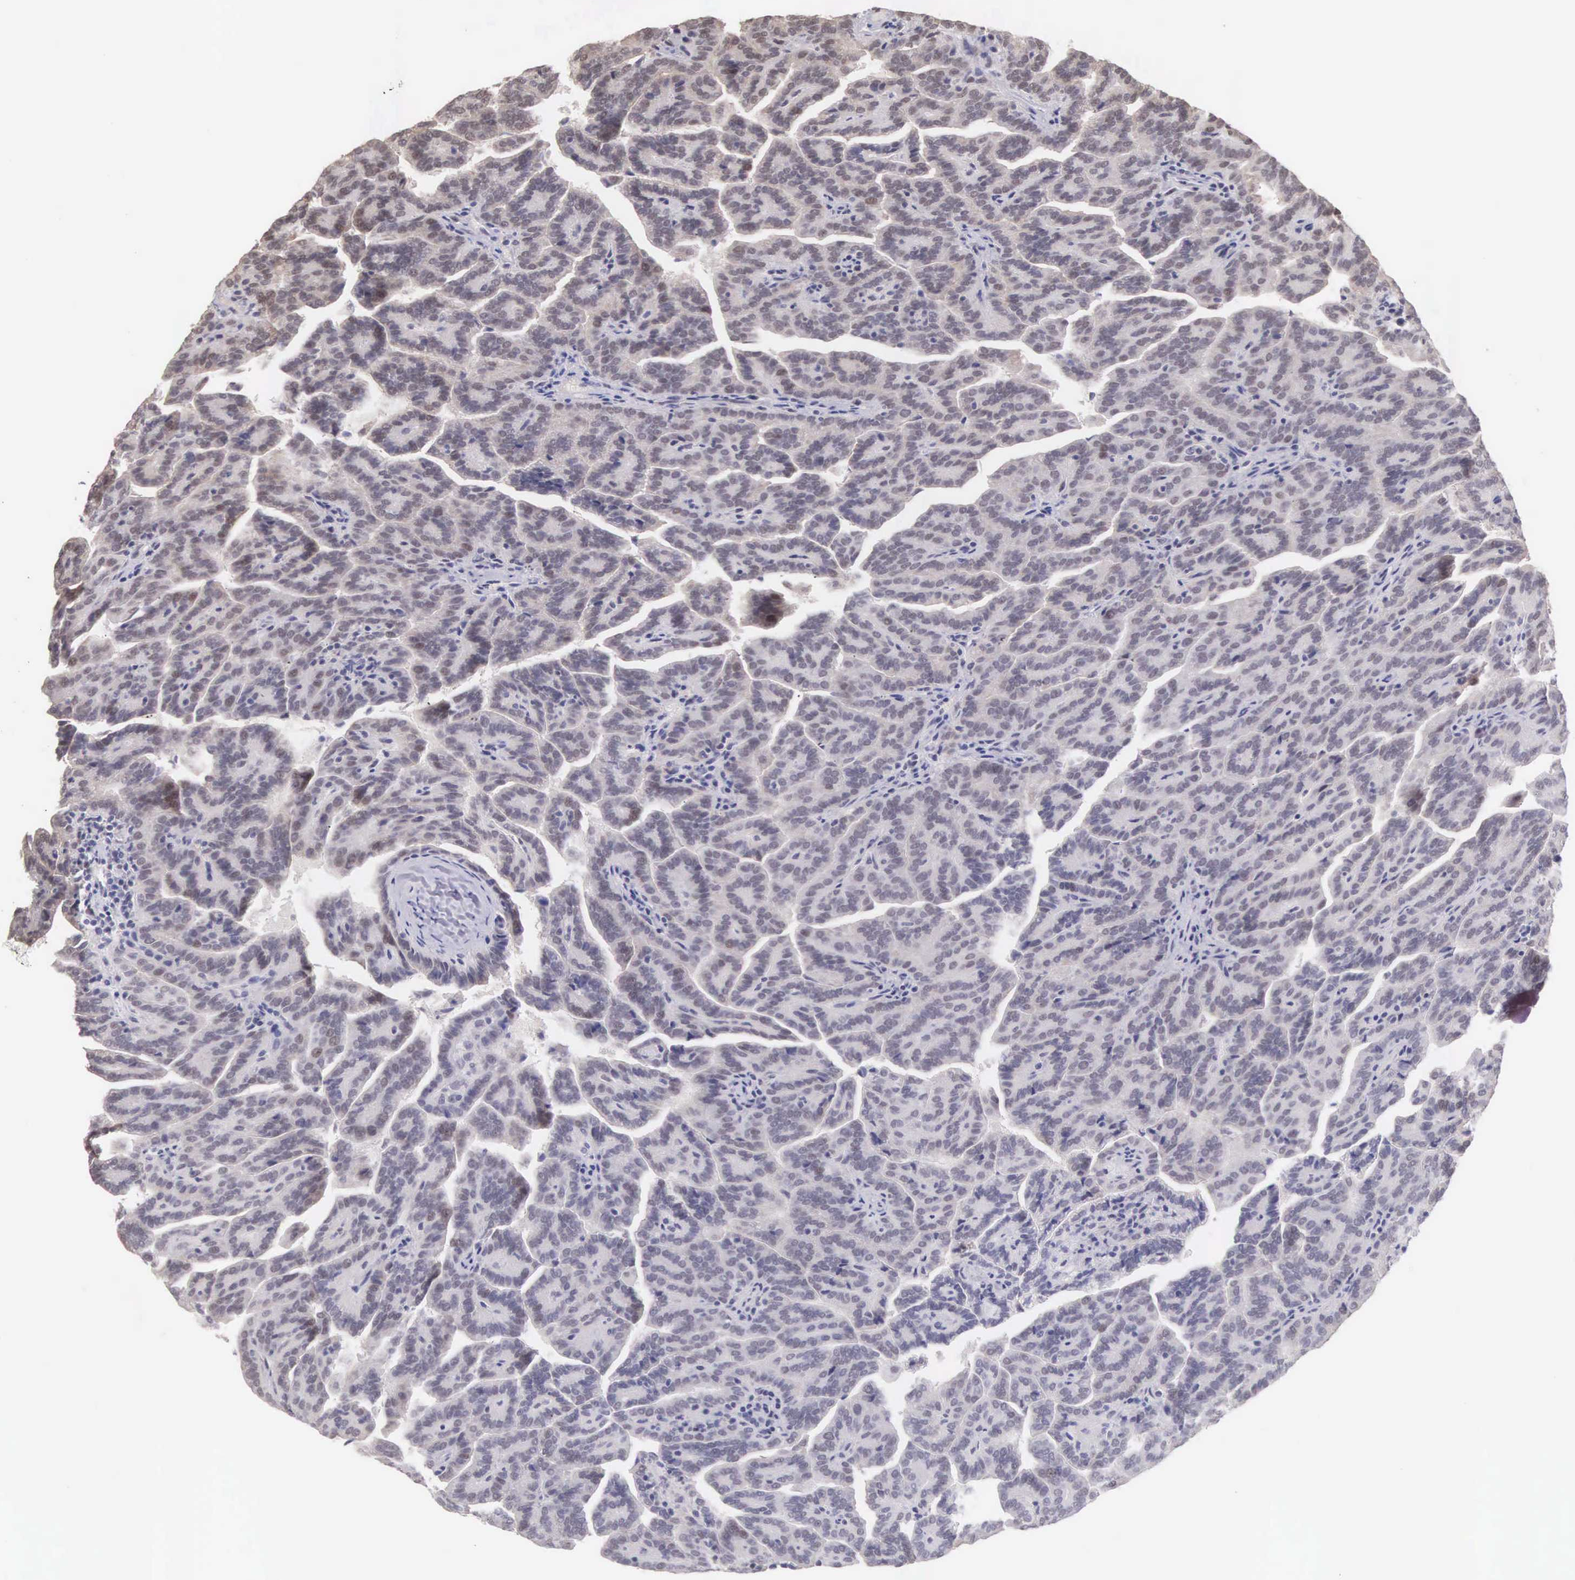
{"staining": {"intensity": "weak", "quantity": "<25%", "location": "nuclear"}, "tissue": "renal cancer", "cell_type": "Tumor cells", "image_type": "cancer", "snomed": [{"axis": "morphology", "description": "Adenocarcinoma, NOS"}, {"axis": "topography", "description": "Kidney"}], "caption": "Tumor cells are negative for protein expression in human renal cancer.", "gene": "HMGXB4", "patient": {"sex": "male", "age": 61}}